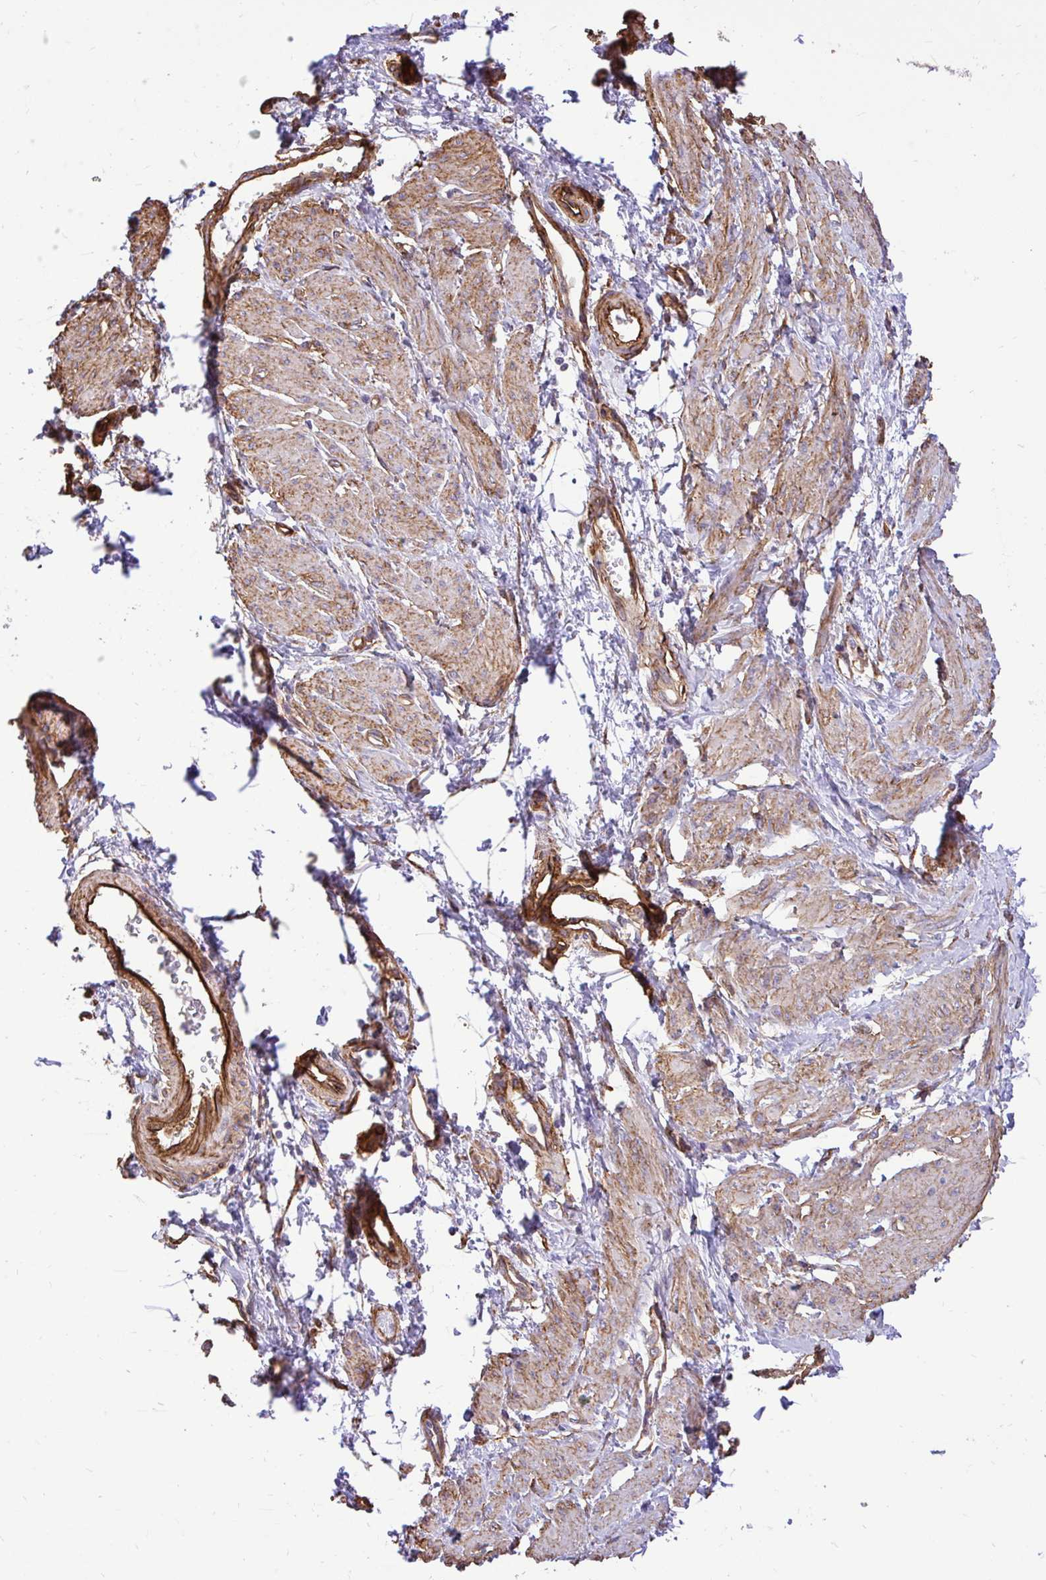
{"staining": {"intensity": "moderate", "quantity": "25%-75%", "location": "cytoplasmic/membranous"}, "tissue": "smooth muscle", "cell_type": "Smooth muscle cells", "image_type": "normal", "snomed": [{"axis": "morphology", "description": "Normal tissue, NOS"}, {"axis": "topography", "description": "Smooth muscle"}, {"axis": "topography", "description": "Uterus"}], "caption": "Immunohistochemistry (IHC) of unremarkable smooth muscle reveals medium levels of moderate cytoplasmic/membranous staining in approximately 25%-75% of smooth muscle cells. The protein of interest is stained brown, and the nuclei are stained in blue (DAB (3,3'-diaminobenzidine) IHC with brightfield microscopy, high magnification).", "gene": "PTPRK", "patient": {"sex": "female", "age": 39}}